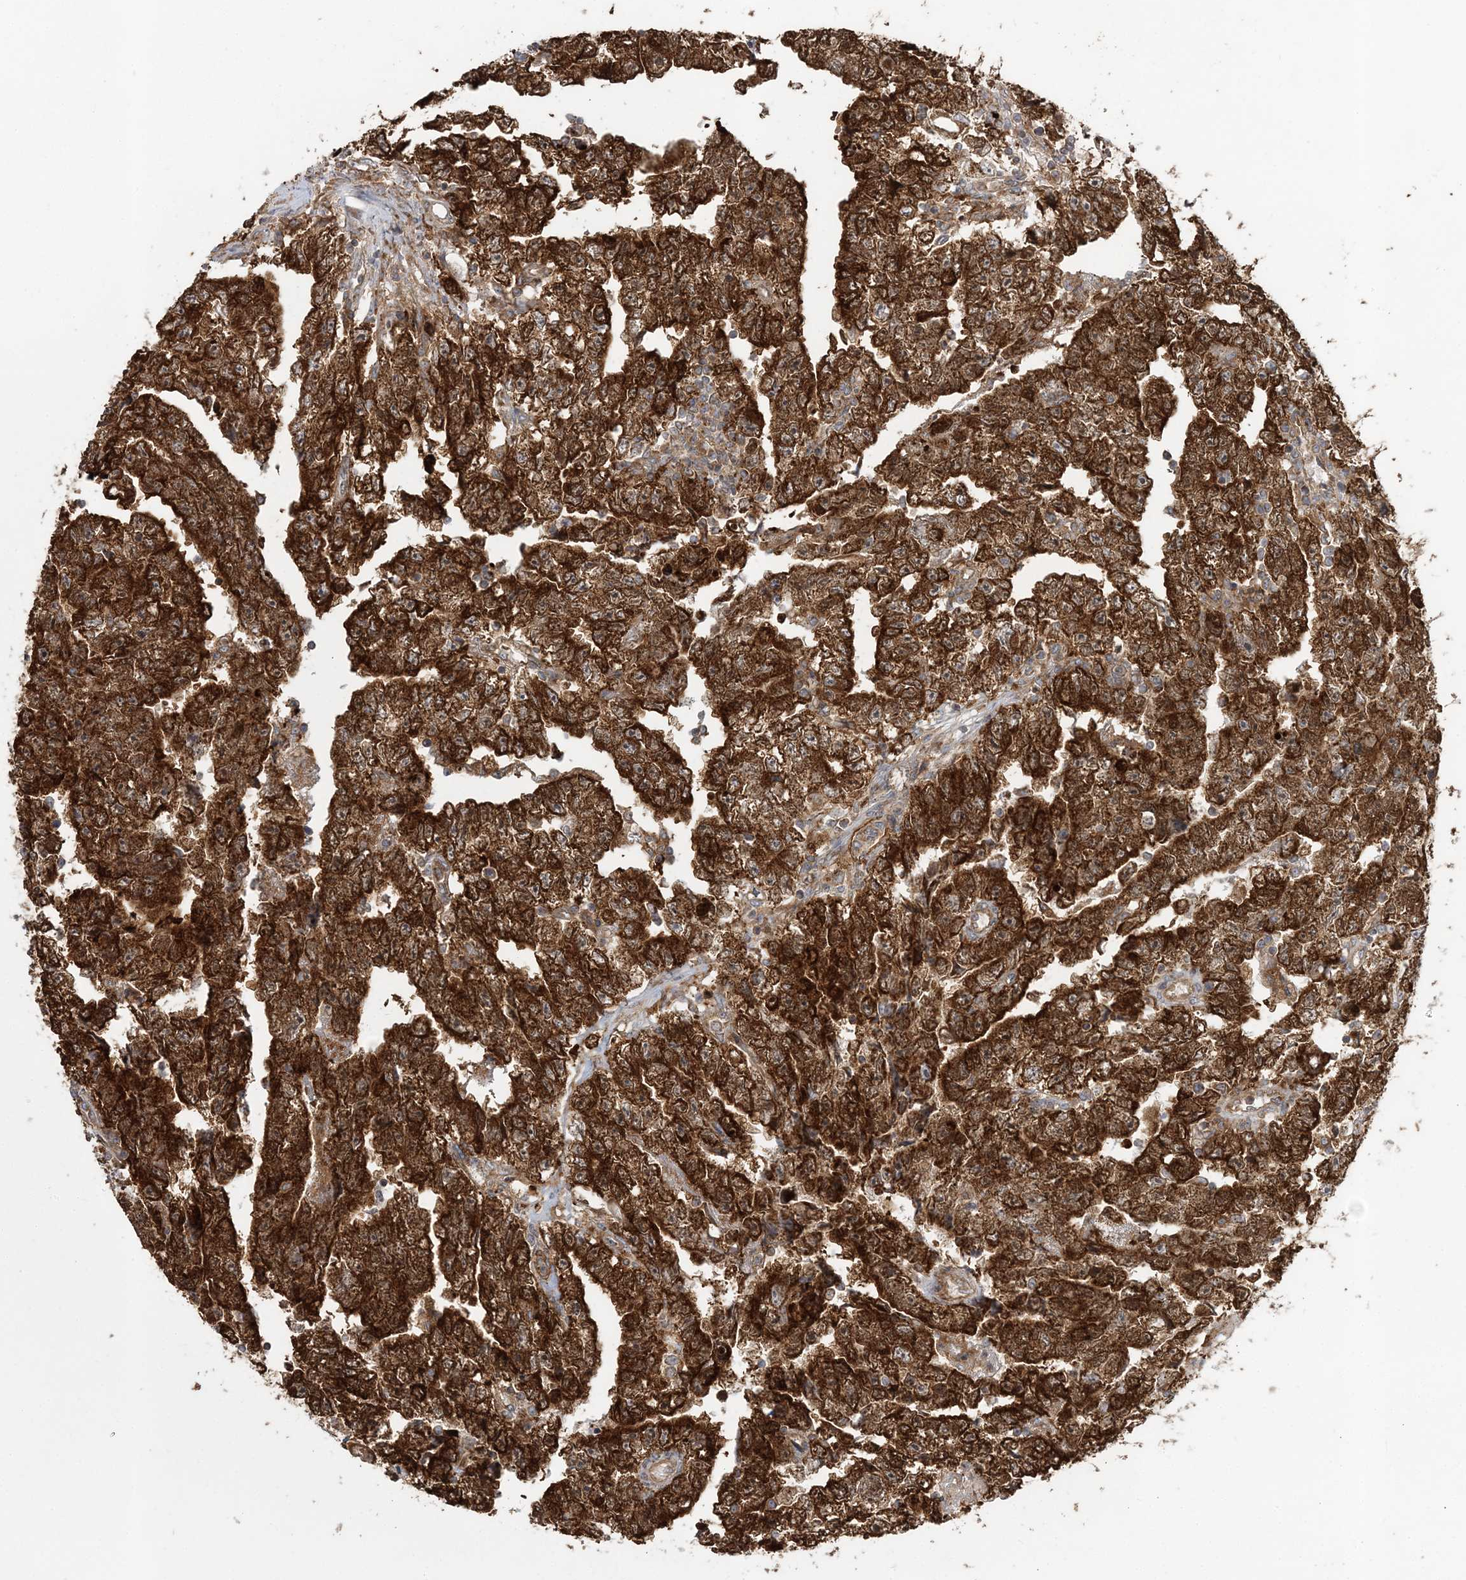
{"staining": {"intensity": "strong", "quantity": ">75%", "location": "cytoplasmic/membranous"}, "tissue": "testis cancer", "cell_type": "Tumor cells", "image_type": "cancer", "snomed": [{"axis": "morphology", "description": "Carcinoma, Embryonal, NOS"}, {"axis": "topography", "description": "Testis"}], "caption": "Strong cytoplasmic/membranous positivity is seen in approximately >75% of tumor cells in testis cancer.", "gene": "LRPPRC", "patient": {"sex": "male", "age": 25}}